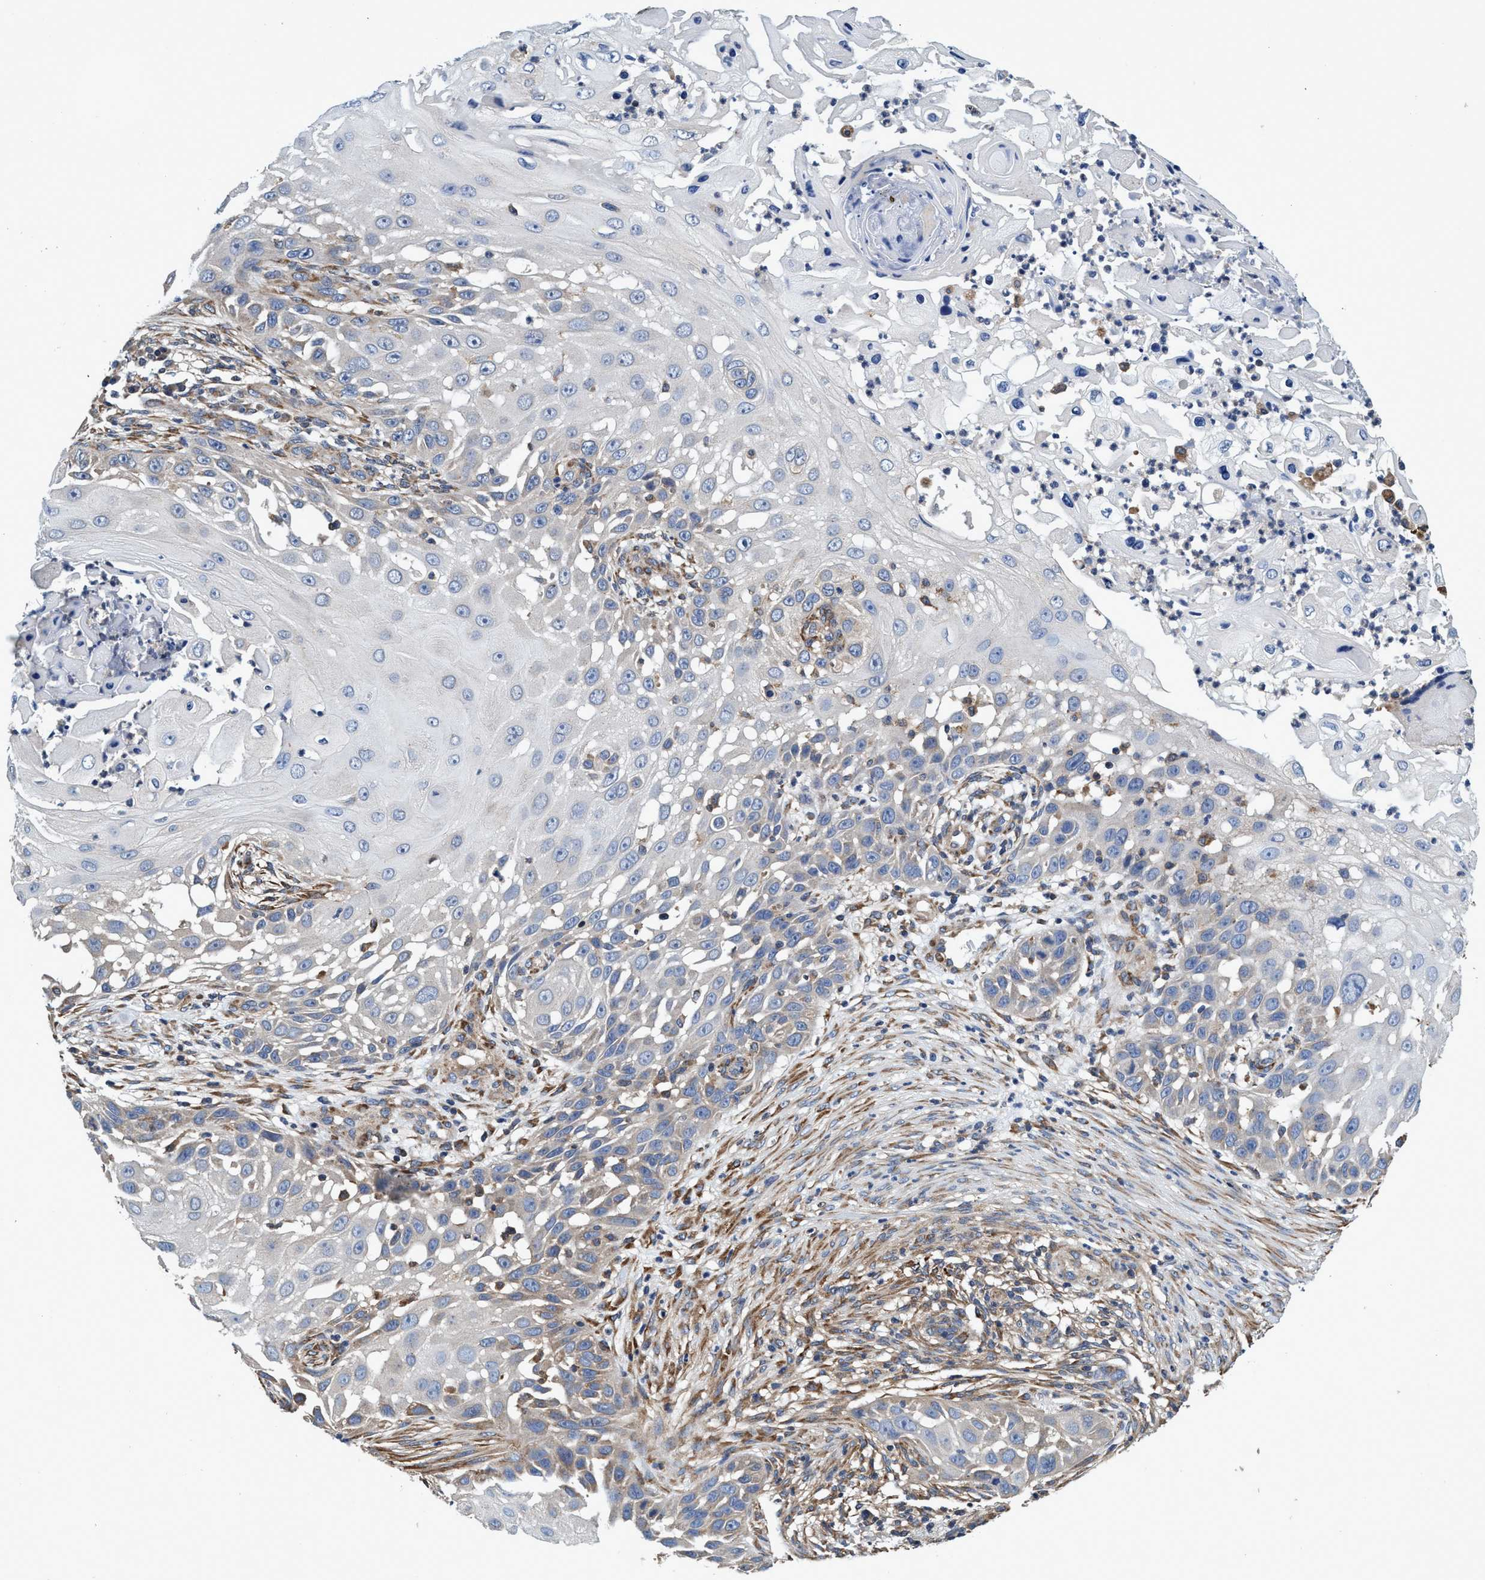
{"staining": {"intensity": "weak", "quantity": "<25%", "location": "cytoplasmic/membranous"}, "tissue": "skin cancer", "cell_type": "Tumor cells", "image_type": "cancer", "snomed": [{"axis": "morphology", "description": "Squamous cell carcinoma, NOS"}, {"axis": "topography", "description": "Skin"}], "caption": "A histopathology image of human skin cancer (squamous cell carcinoma) is negative for staining in tumor cells.", "gene": "CALCOCO2", "patient": {"sex": "female", "age": 44}}